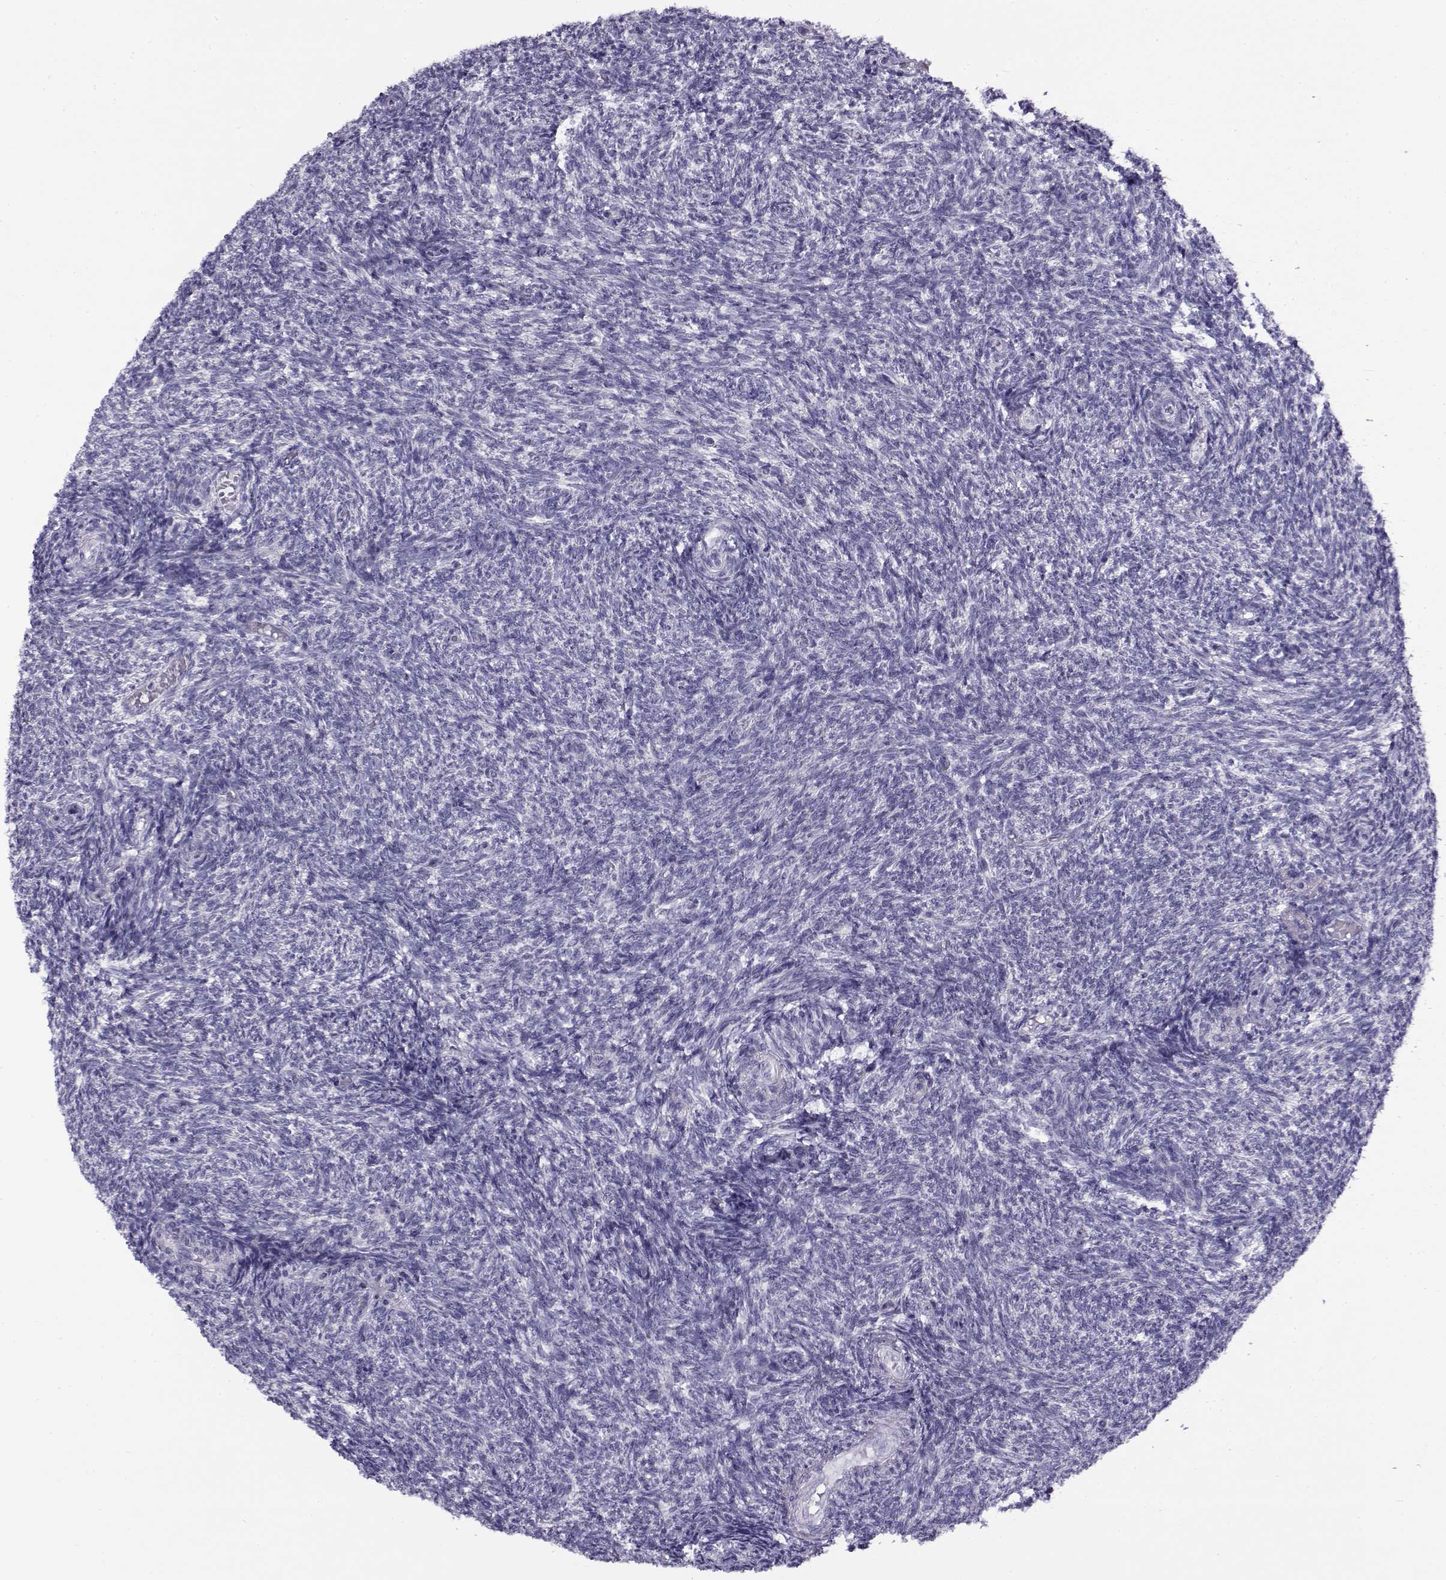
{"staining": {"intensity": "negative", "quantity": "none", "location": "none"}, "tissue": "ovary", "cell_type": "Follicle cells", "image_type": "normal", "snomed": [{"axis": "morphology", "description": "Normal tissue, NOS"}, {"axis": "topography", "description": "Ovary"}], "caption": "High power microscopy micrograph of an immunohistochemistry (IHC) micrograph of normal ovary, revealing no significant positivity in follicle cells. Nuclei are stained in blue.", "gene": "FEZF1", "patient": {"sex": "female", "age": 39}}